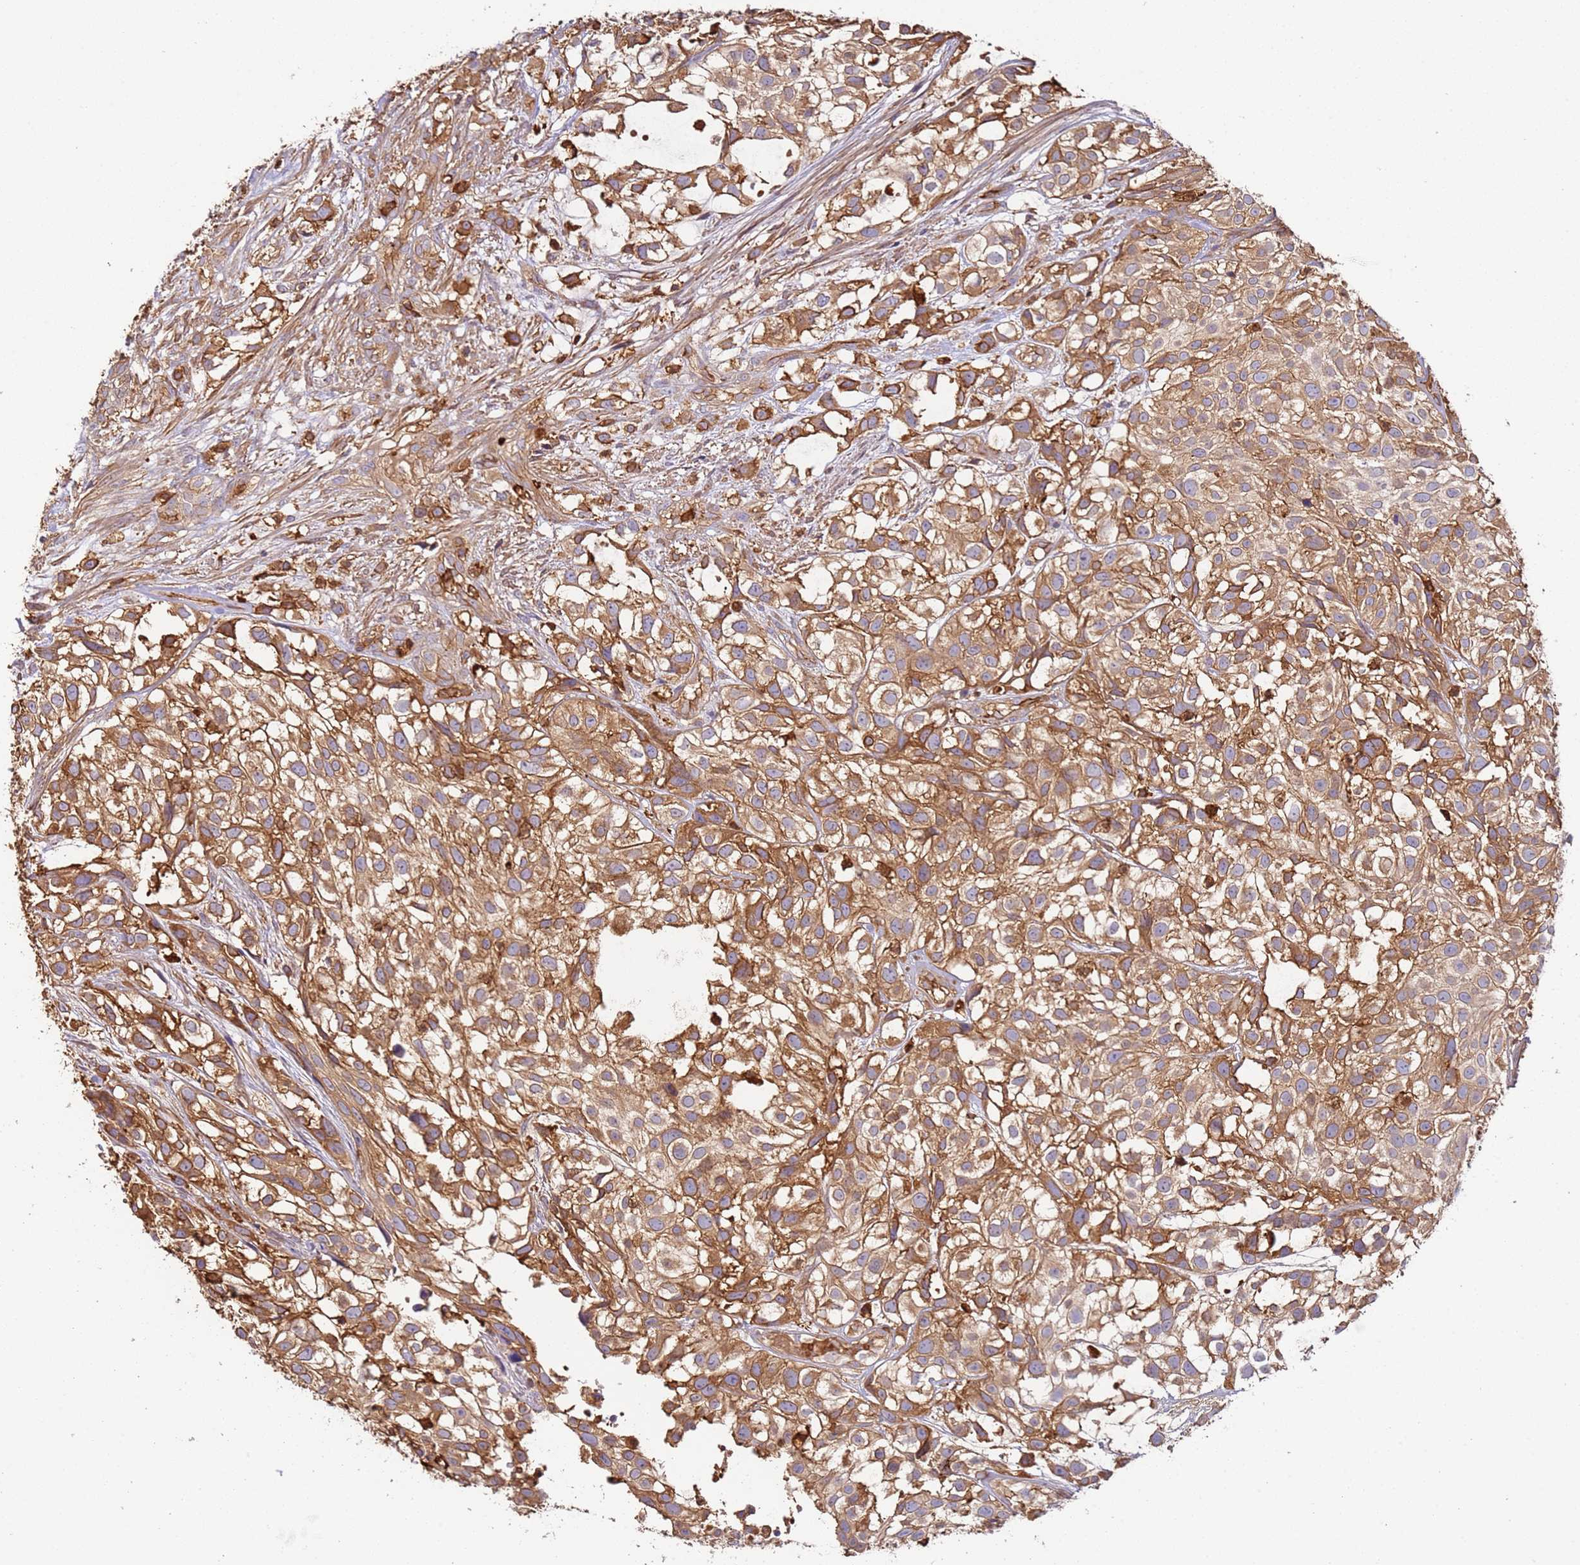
{"staining": {"intensity": "moderate", "quantity": ">75%", "location": "cytoplasmic/membranous"}, "tissue": "urothelial cancer", "cell_type": "Tumor cells", "image_type": "cancer", "snomed": [{"axis": "morphology", "description": "Urothelial carcinoma, High grade"}, {"axis": "topography", "description": "Urinary bladder"}], "caption": "High-grade urothelial carcinoma stained with immunohistochemistry (IHC) shows moderate cytoplasmic/membranous positivity in approximately >75% of tumor cells.", "gene": "OR6P1", "patient": {"sex": "male", "age": 56}}